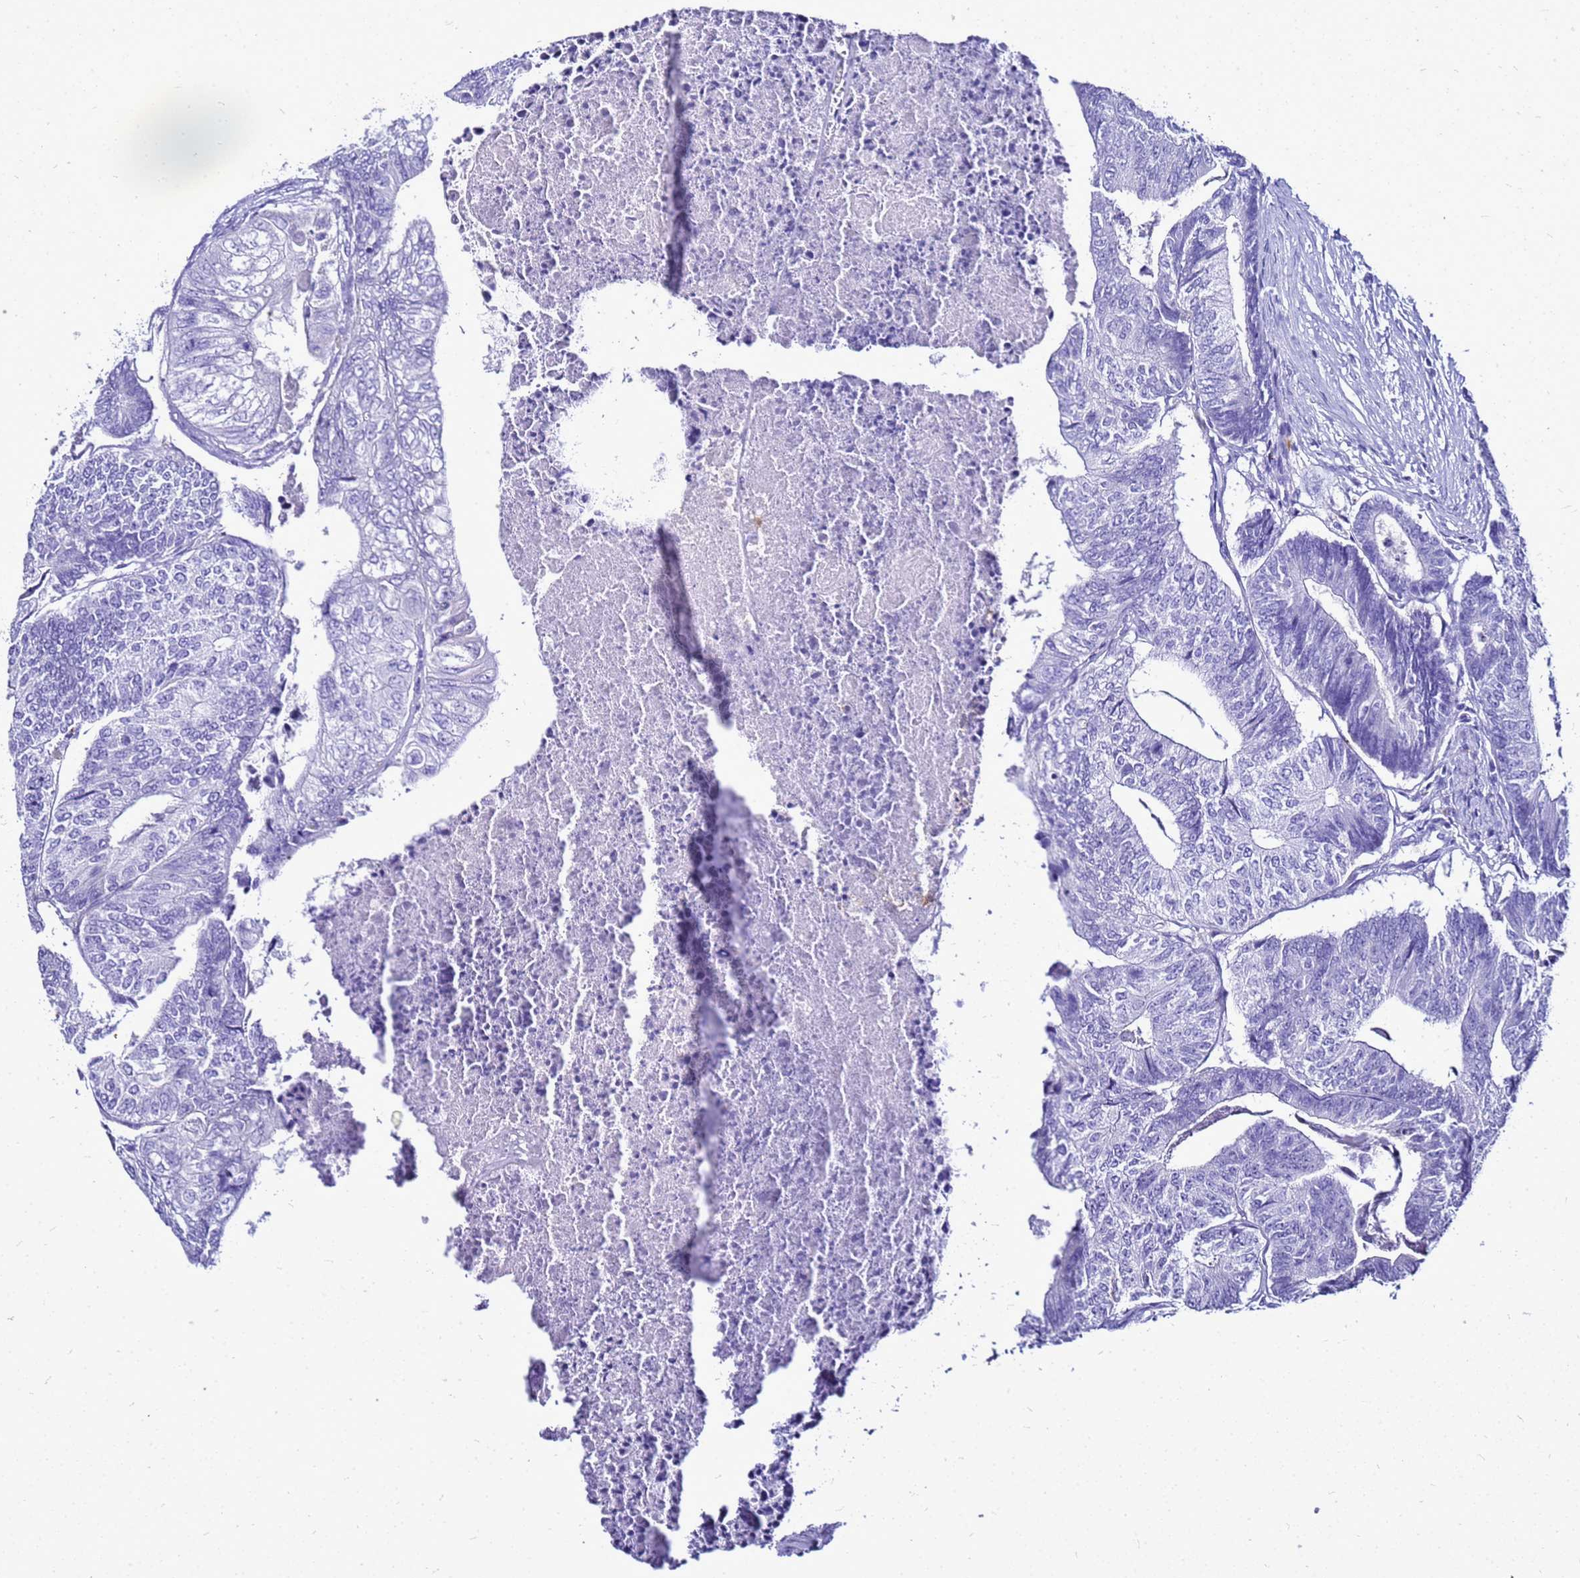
{"staining": {"intensity": "negative", "quantity": "none", "location": "none"}, "tissue": "colorectal cancer", "cell_type": "Tumor cells", "image_type": "cancer", "snomed": [{"axis": "morphology", "description": "Adenocarcinoma, NOS"}, {"axis": "topography", "description": "Colon"}], "caption": "An image of human adenocarcinoma (colorectal) is negative for staining in tumor cells. (Stains: DAB (3,3'-diaminobenzidine) immunohistochemistry with hematoxylin counter stain, Microscopy: brightfield microscopy at high magnification).", "gene": "CSTA", "patient": {"sex": "female", "age": 67}}